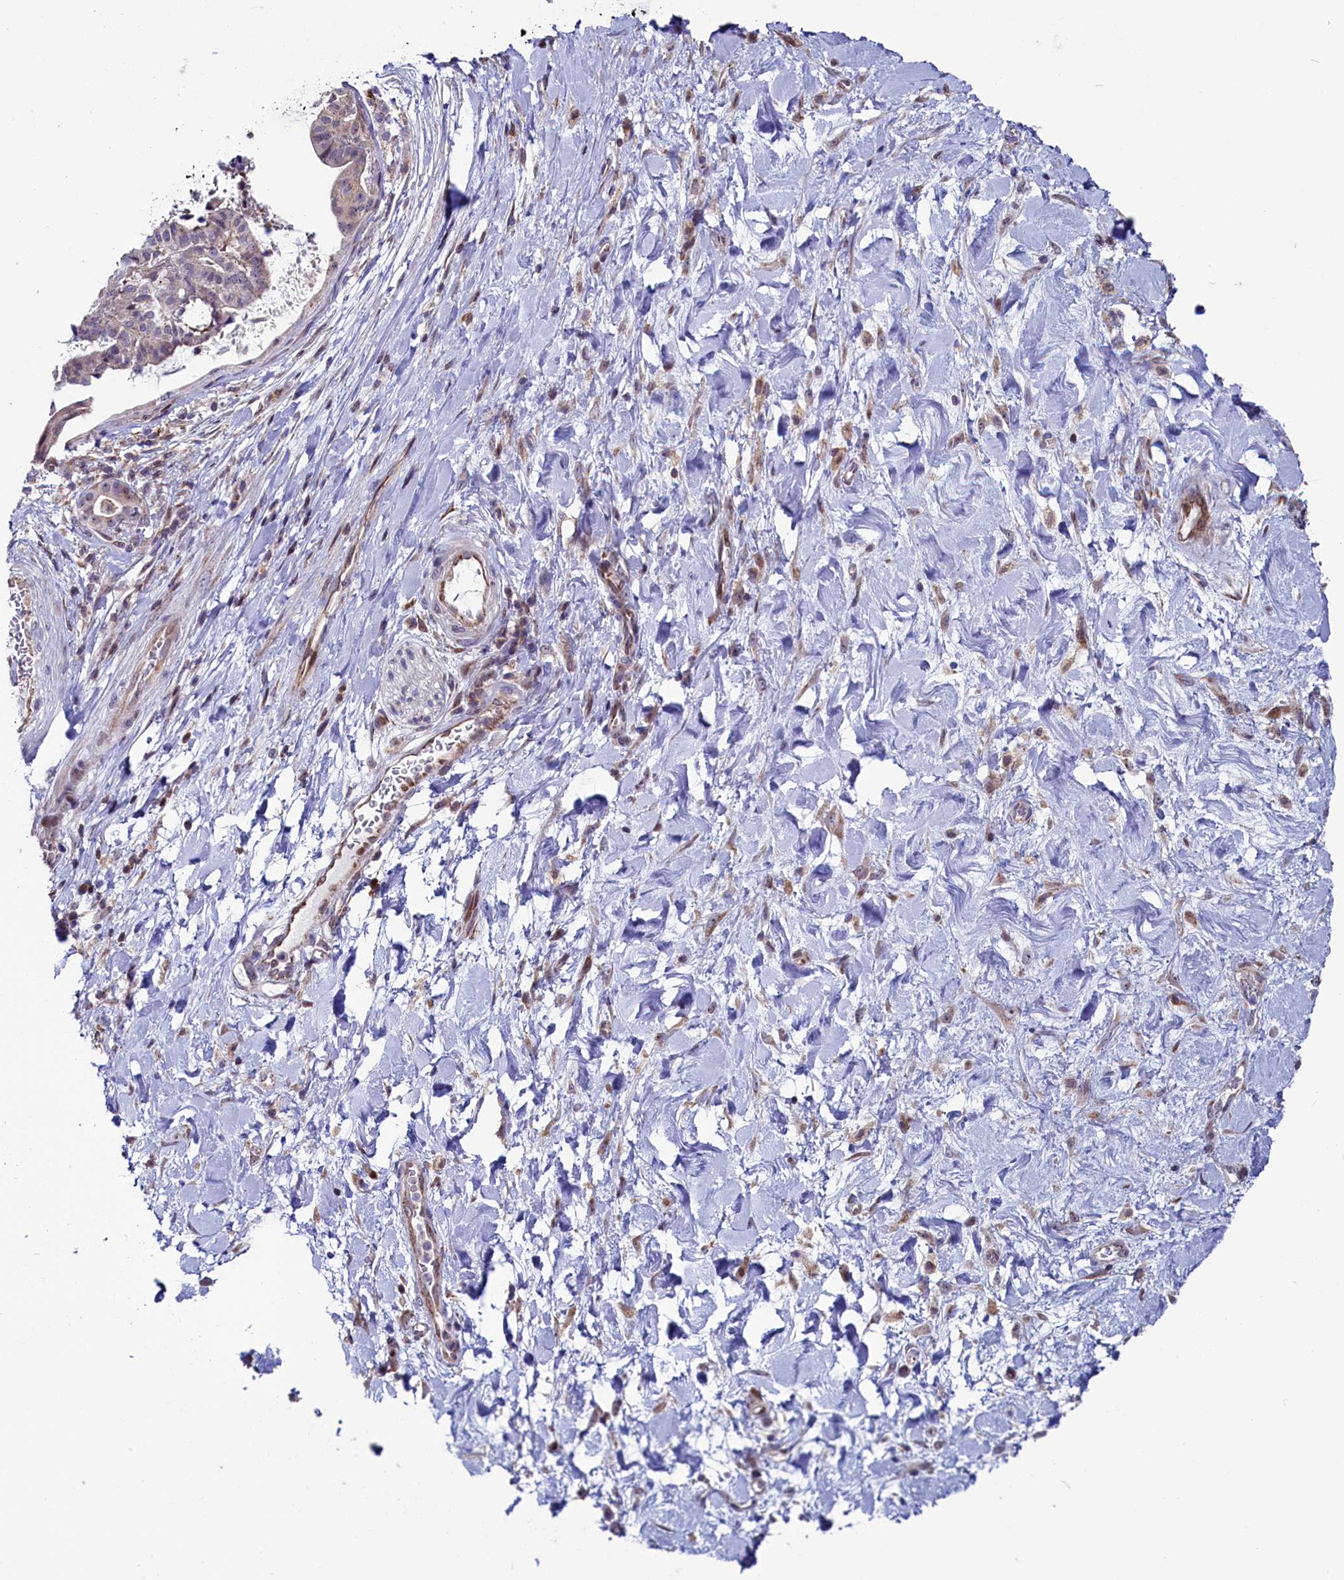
{"staining": {"intensity": "negative", "quantity": "none", "location": "none"}, "tissue": "stomach cancer", "cell_type": "Tumor cells", "image_type": "cancer", "snomed": [{"axis": "morphology", "description": "Adenocarcinoma, NOS"}, {"axis": "topography", "description": "Stomach"}], "caption": "This image is of stomach cancer stained with immunohistochemistry (IHC) to label a protein in brown with the nuclei are counter-stained blue. There is no expression in tumor cells.", "gene": "CIAPIN1", "patient": {"sex": "male", "age": 48}}